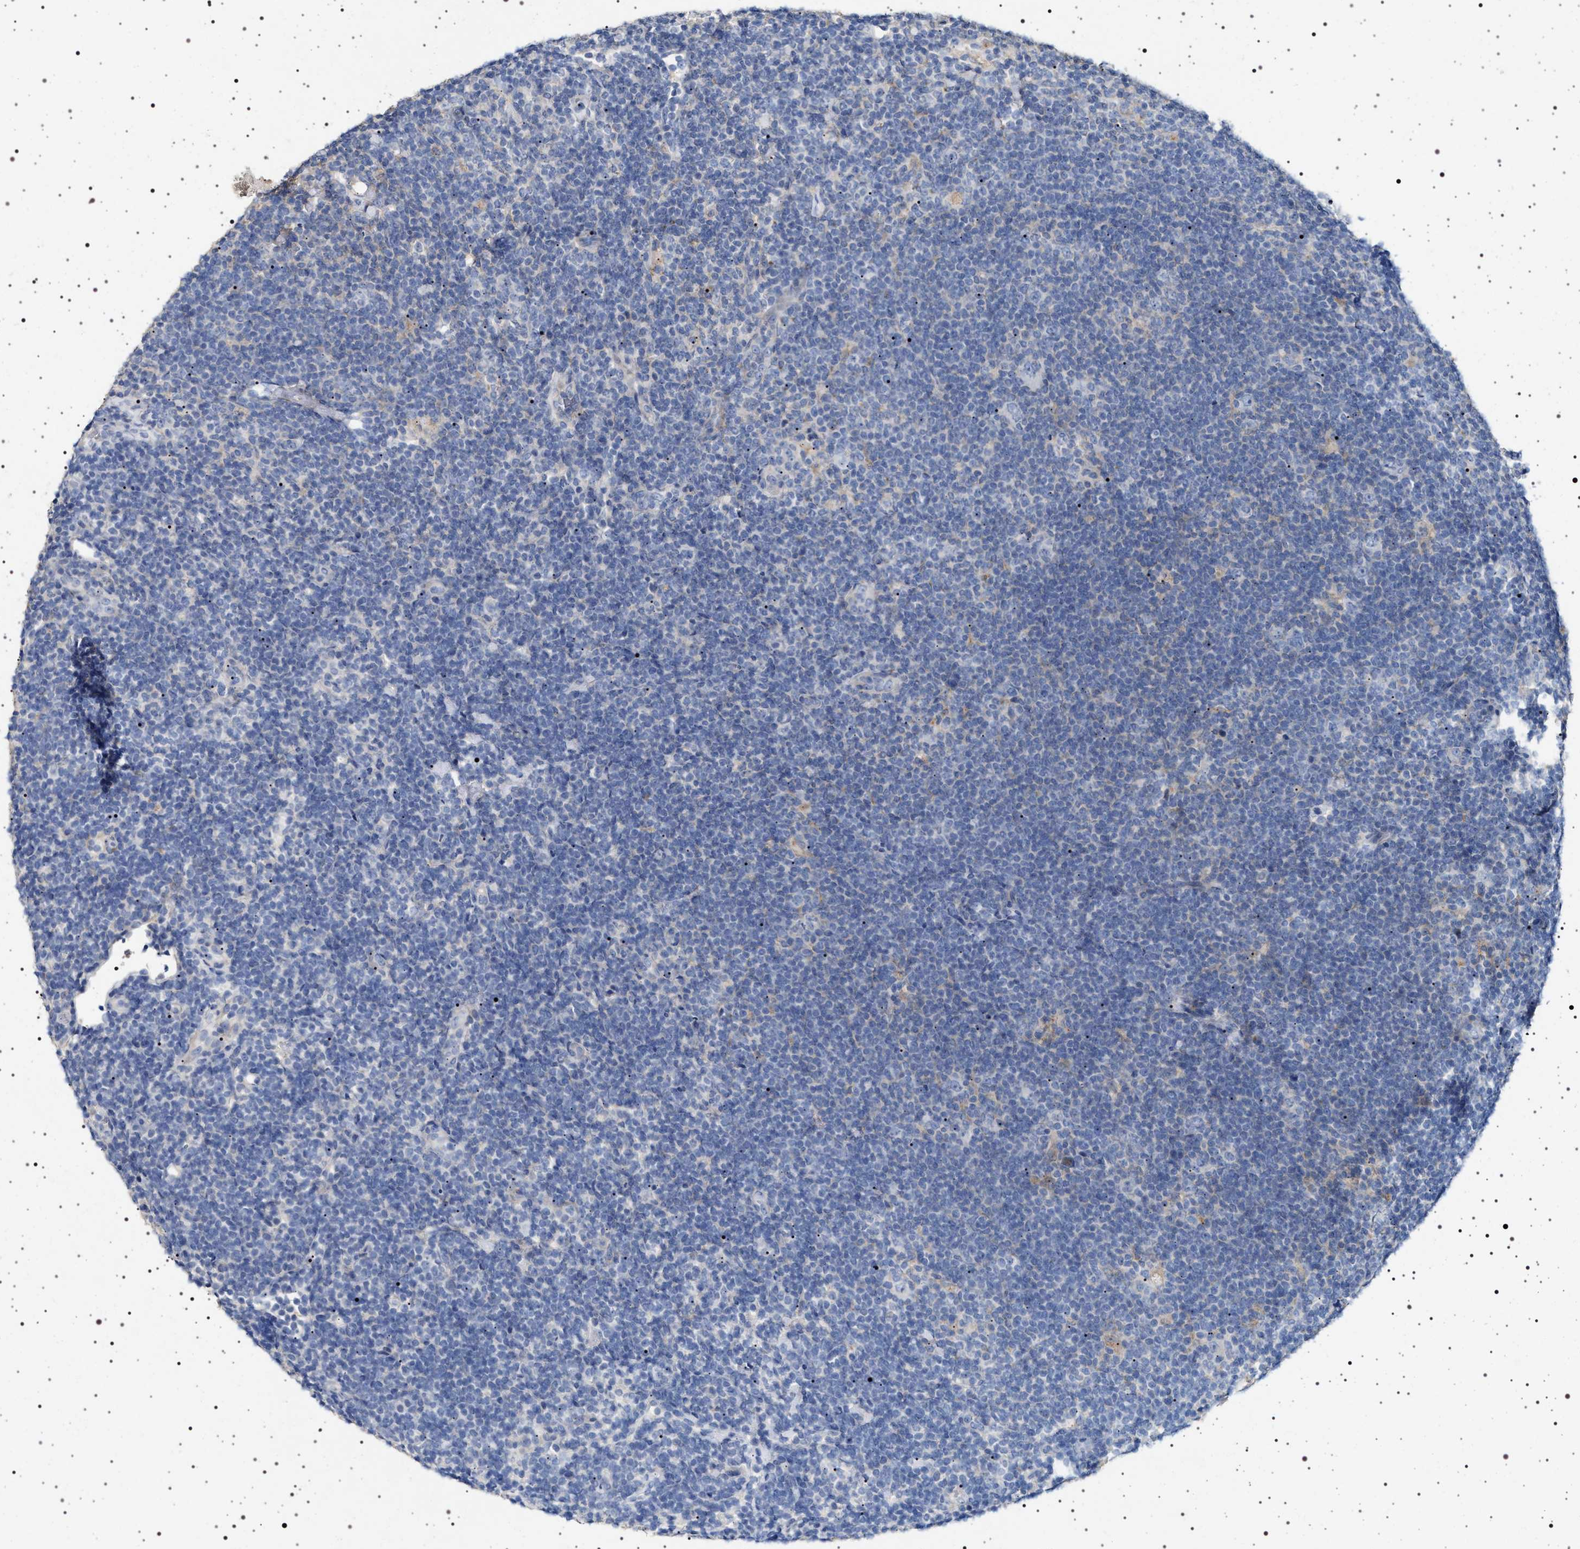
{"staining": {"intensity": "negative", "quantity": "none", "location": "none"}, "tissue": "lymphoma", "cell_type": "Tumor cells", "image_type": "cancer", "snomed": [{"axis": "morphology", "description": "Hodgkin's disease, NOS"}, {"axis": "topography", "description": "Lymph node"}], "caption": "This photomicrograph is of Hodgkin's disease stained with immunohistochemistry (IHC) to label a protein in brown with the nuclei are counter-stained blue. There is no positivity in tumor cells.", "gene": "NAALADL2", "patient": {"sex": "female", "age": 57}}